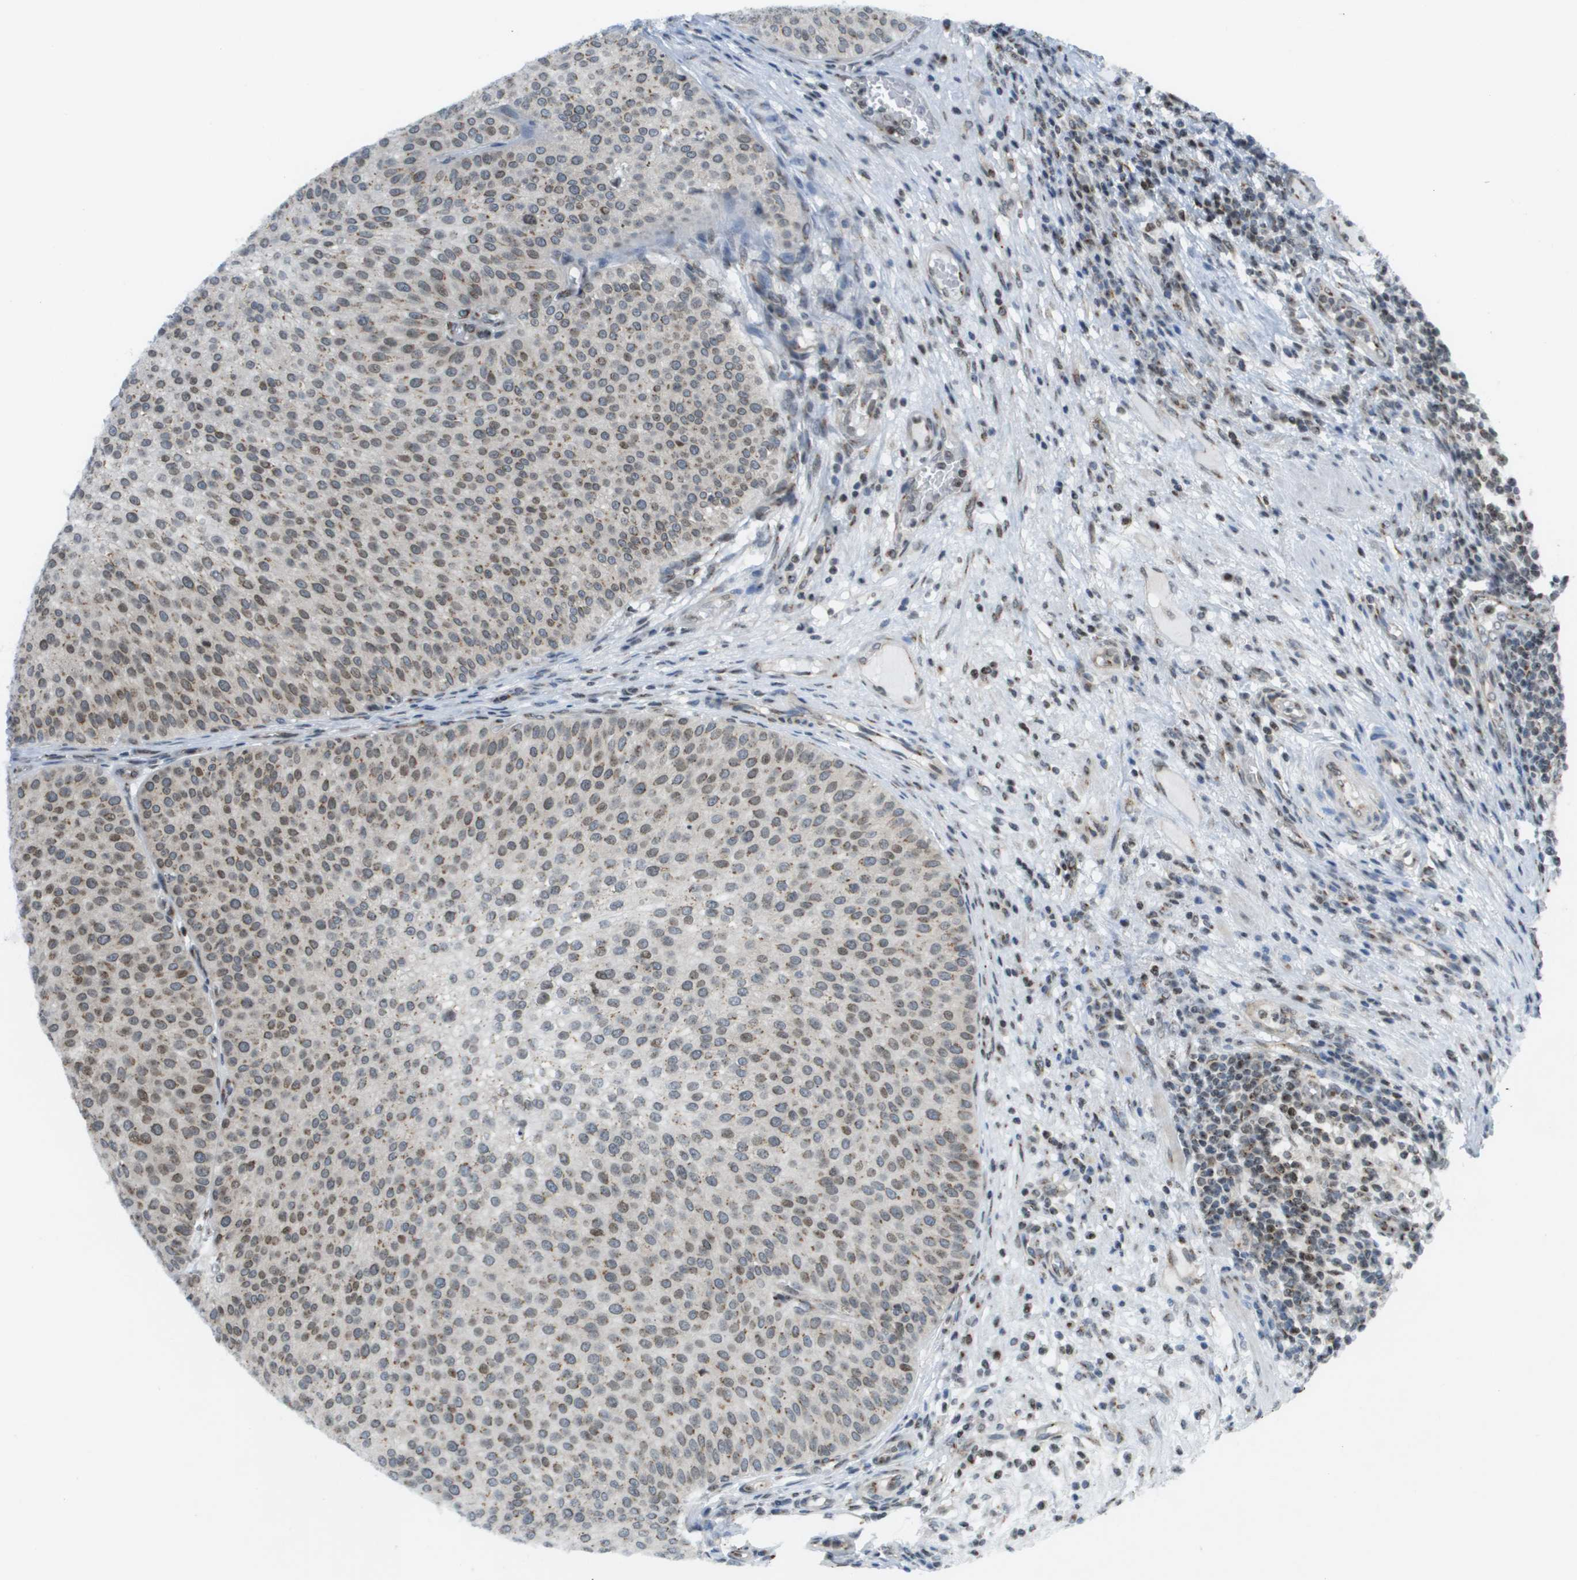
{"staining": {"intensity": "moderate", "quantity": "25%-75%", "location": "cytoplasmic/membranous,nuclear"}, "tissue": "urothelial cancer", "cell_type": "Tumor cells", "image_type": "cancer", "snomed": [{"axis": "morphology", "description": "Urothelial carcinoma, Low grade"}, {"axis": "topography", "description": "Smooth muscle"}, {"axis": "topography", "description": "Urinary bladder"}], "caption": "The immunohistochemical stain highlights moderate cytoplasmic/membranous and nuclear staining in tumor cells of low-grade urothelial carcinoma tissue.", "gene": "EVC", "patient": {"sex": "male", "age": 60}}